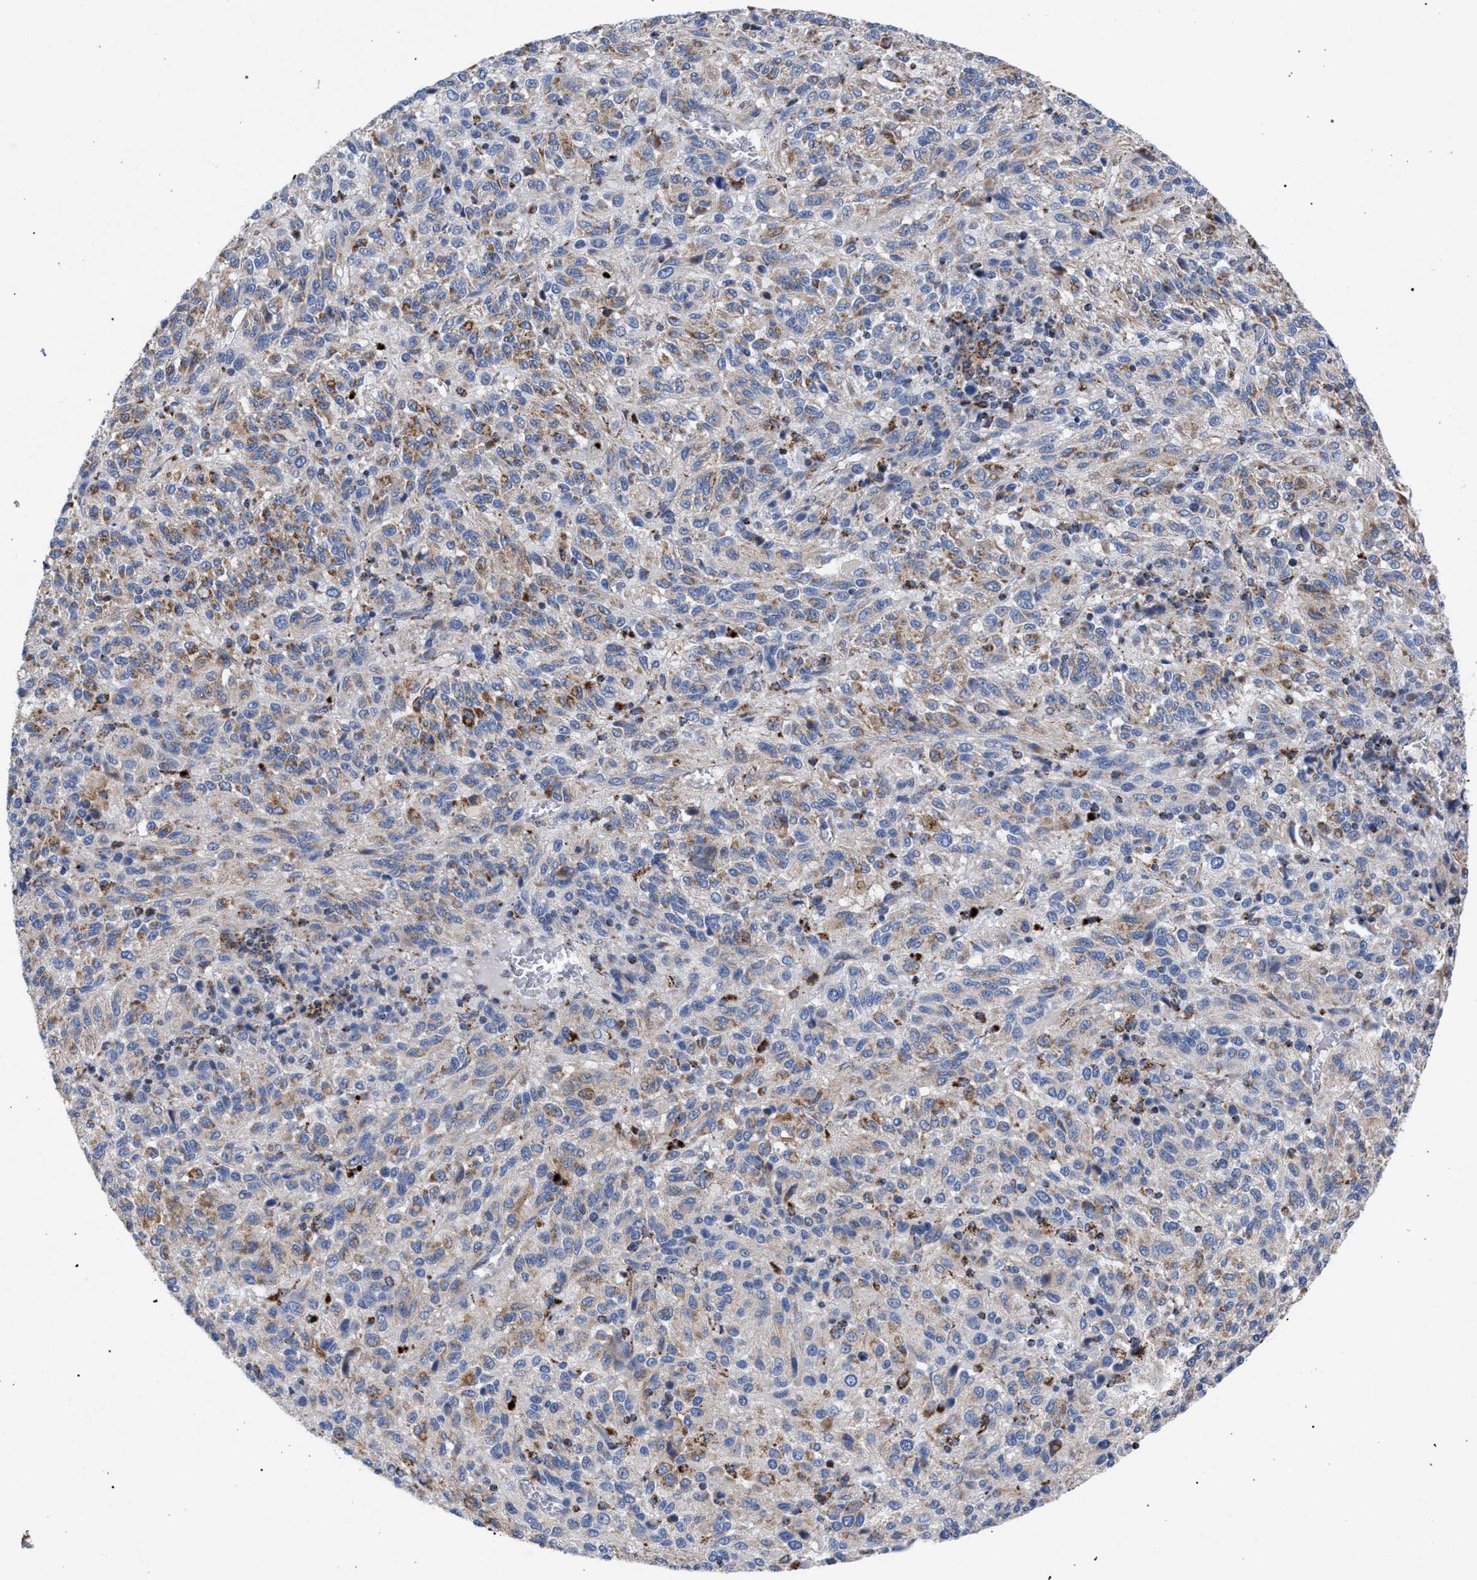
{"staining": {"intensity": "moderate", "quantity": "<25%", "location": "cytoplasmic/membranous"}, "tissue": "melanoma", "cell_type": "Tumor cells", "image_type": "cancer", "snomed": [{"axis": "morphology", "description": "Malignant melanoma, Metastatic site"}, {"axis": "topography", "description": "Lung"}], "caption": "The immunohistochemical stain highlights moderate cytoplasmic/membranous expression in tumor cells of melanoma tissue.", "gene": "ACADS", "patient": {"sex": "male", "age": 64}}